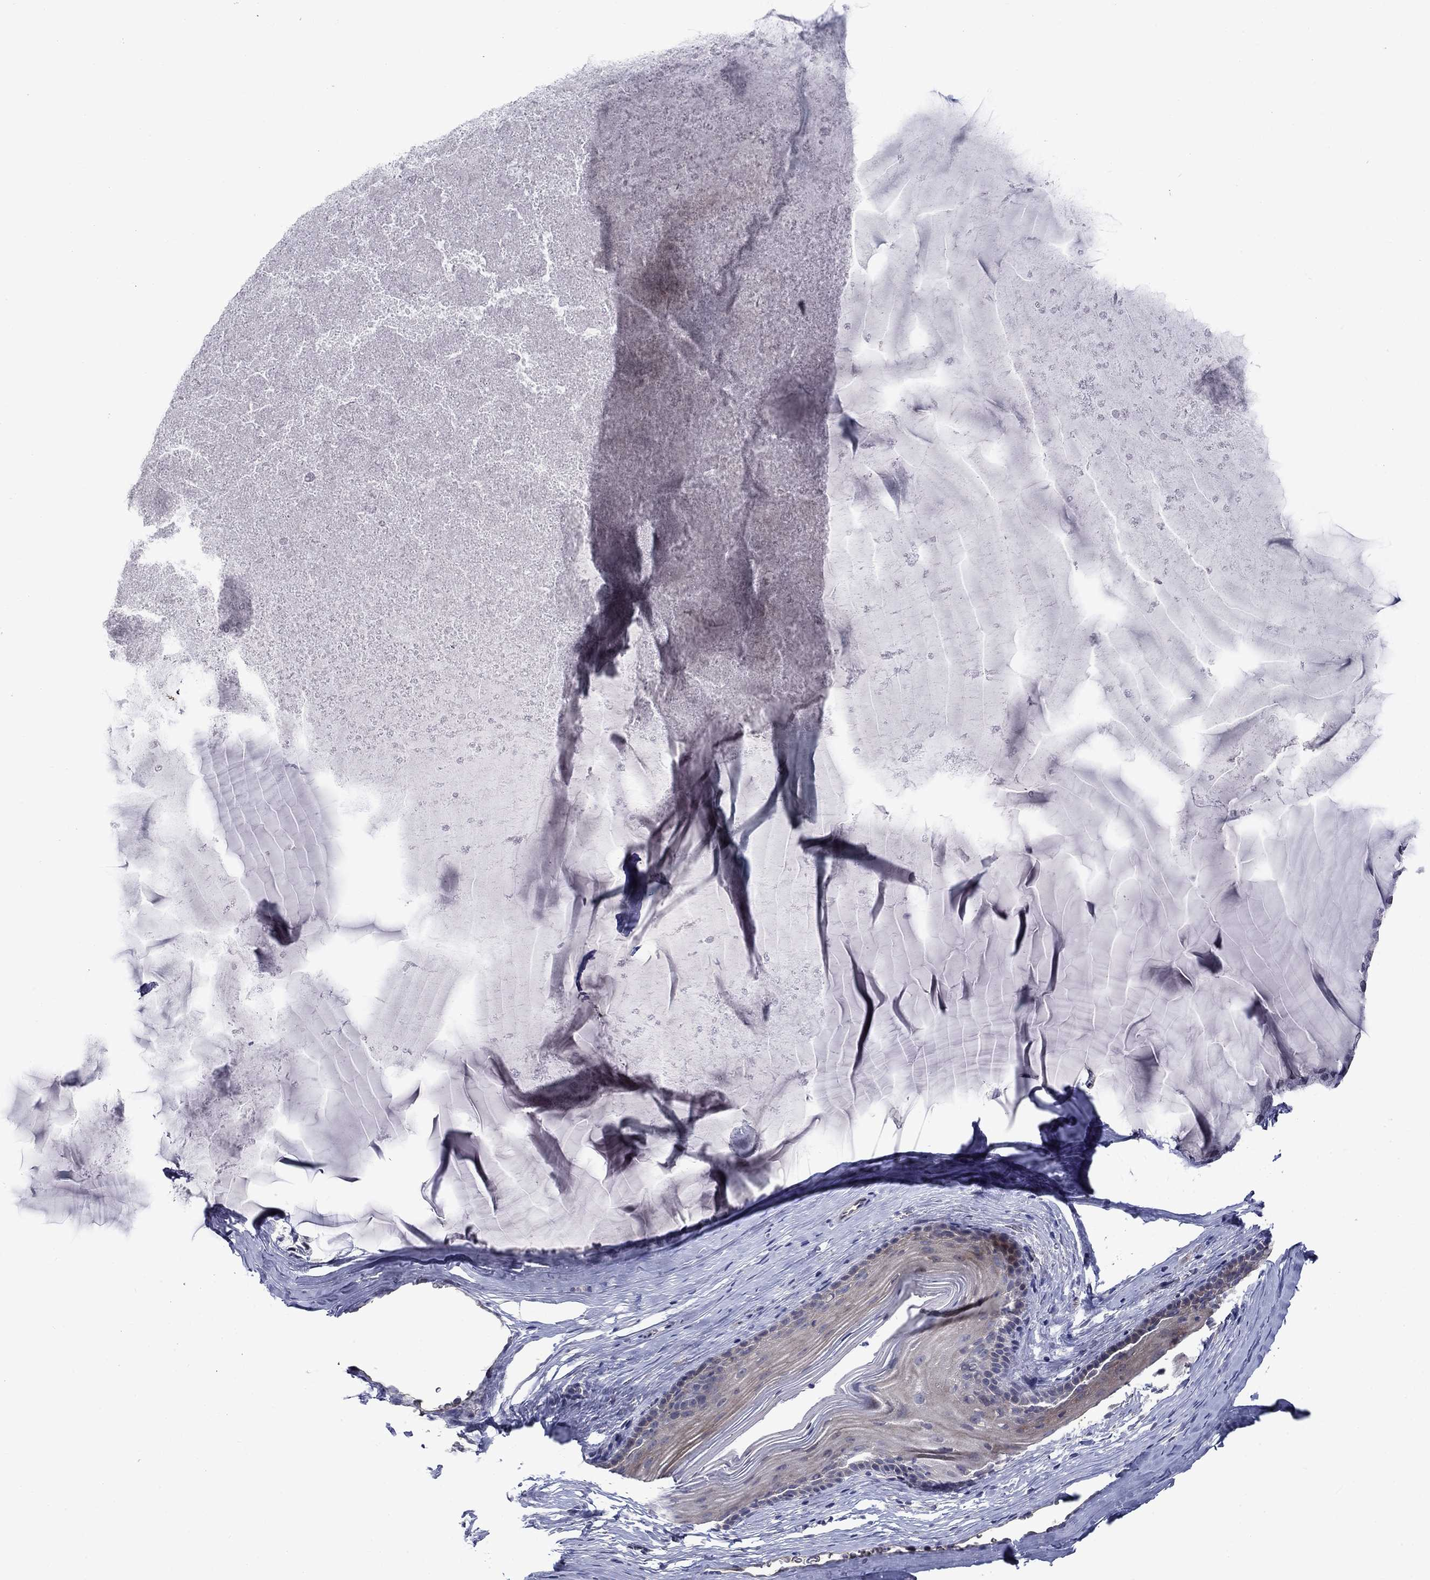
{"staining": {"intensity": "negative", "quantity": "none", "location": "none"}, "tissue": "cervix", "cell_type": "Glandular cells", "image_type": "normal", "snomed": [{"axis": "morphology", "description": "Normal tissue, NOS"}, {"axis": "topography", "description": "Cervix"}], "caption": "Human cervix stained for a protein using IHC displays no staining in glandular cells.", "gene": "SLC1A1", "patient": {"sex": "female", "age": 40}}